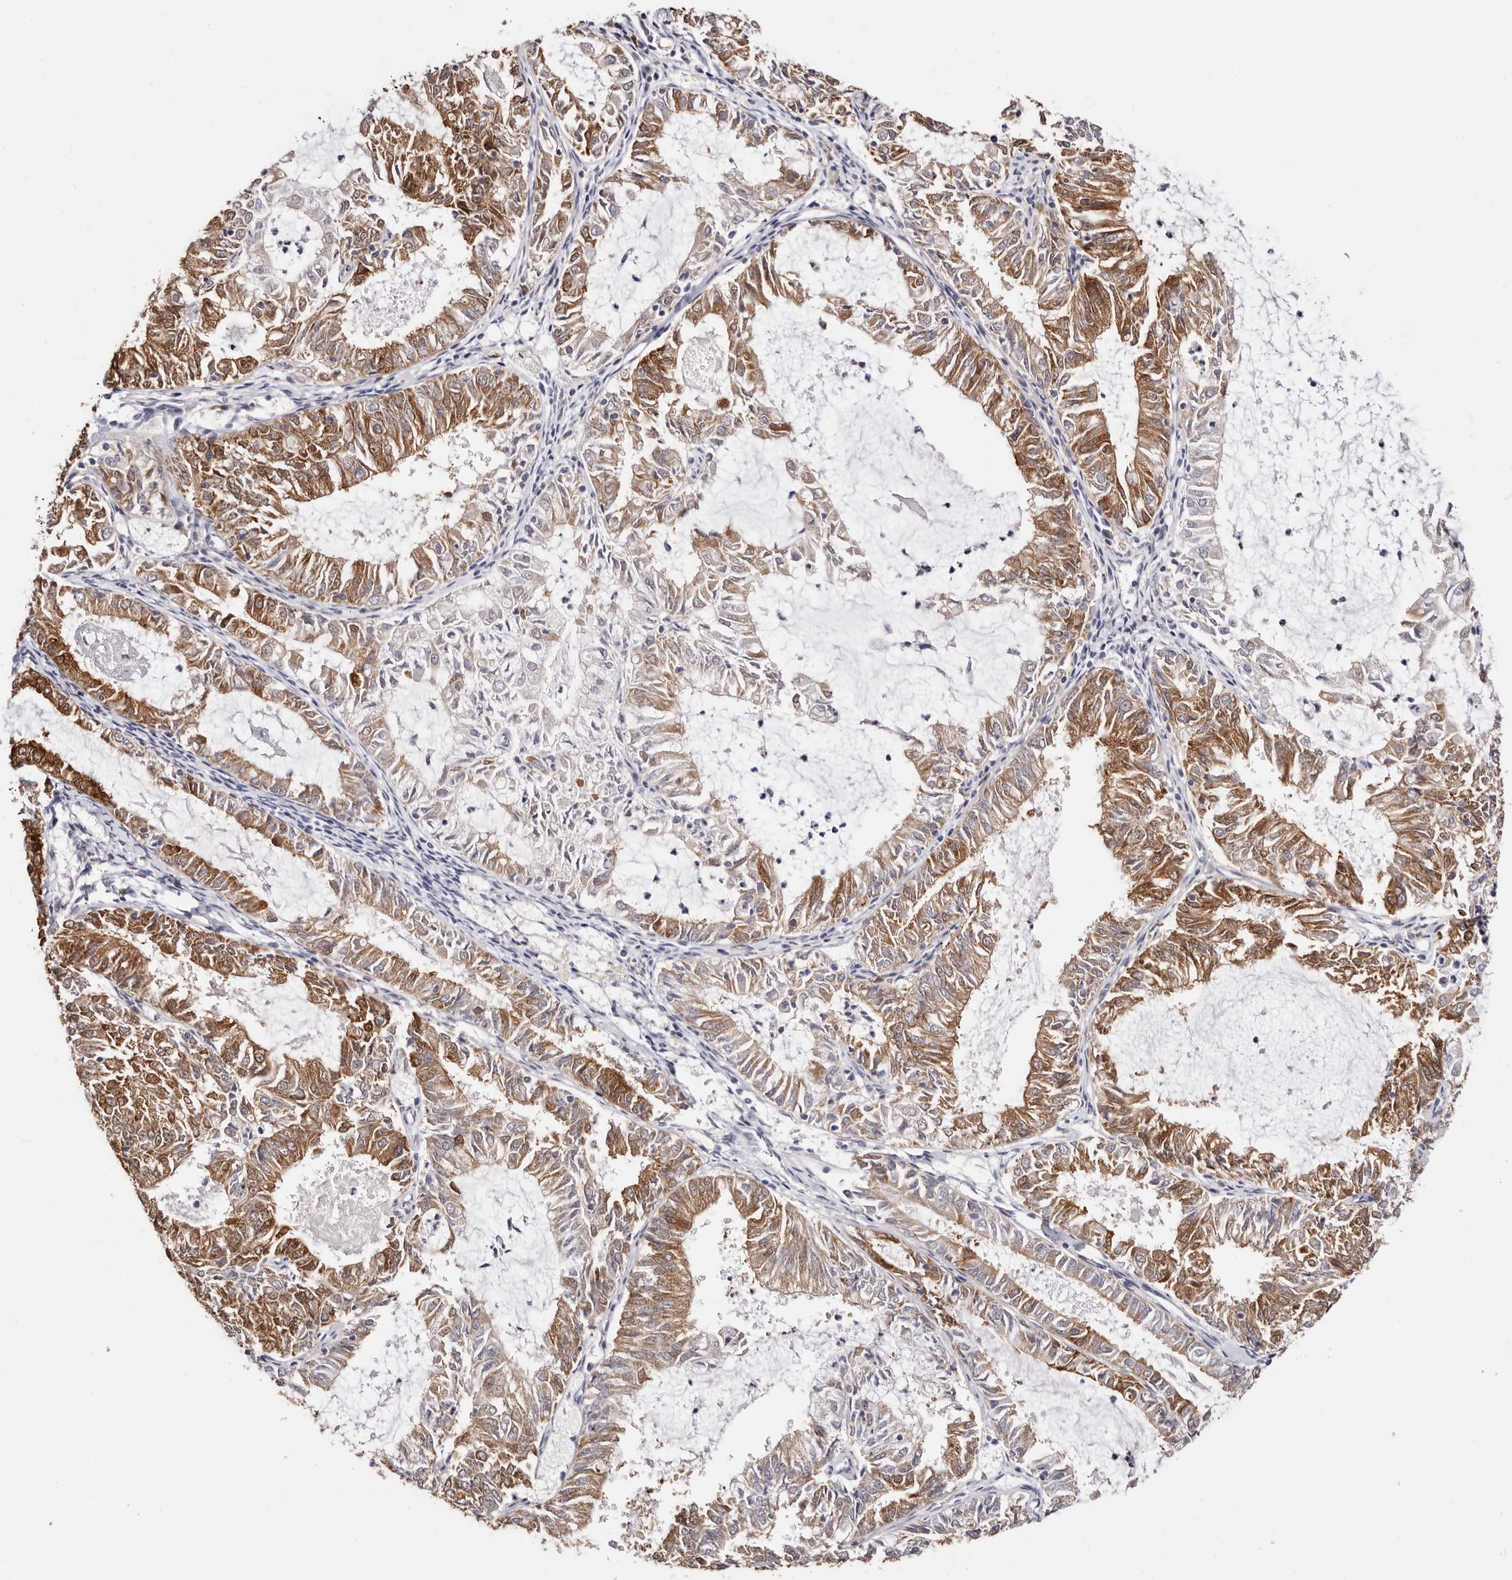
{"staining": {"intensity": "moderate", "quantity": ">75%", "location": "cytoplasmic/membranous"}, "tissue": "endometrial cancer", "cell_type": "Tumor cells", "image_type": "cancer", "snomed": [{"axis": "morphology", "description": "Adenocarcinoma, NOS"}, {"axis": "topography", "description": "Endometrium"}], "caption": "Immunohistochemical staining of endometrial adenocarcinoma displays medium levels of moderate cytoplasmic/membranous protein expression in approximately >75% of tumor cells.", "gene": "GFOD1", "patient": {"sex": "female", "age": 57}}